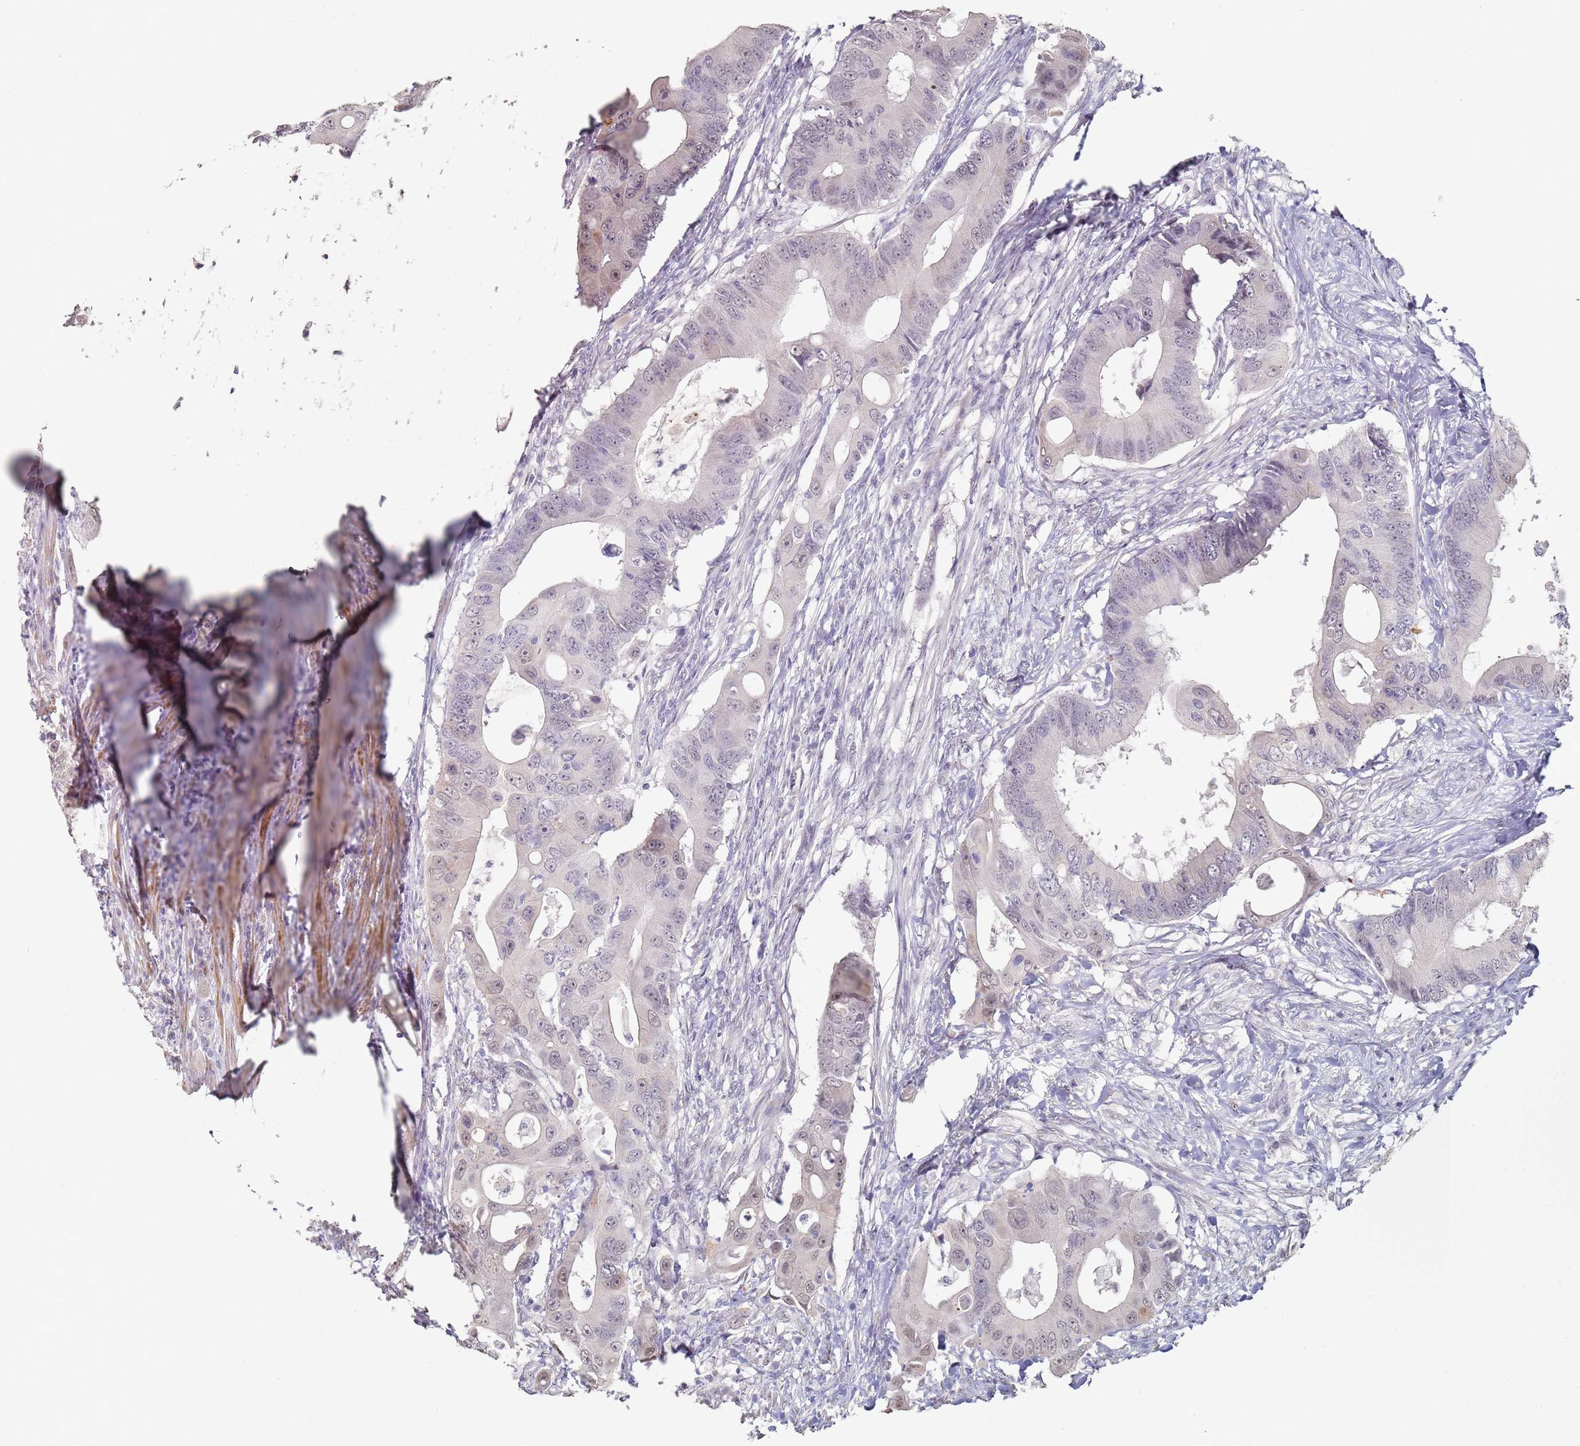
{"staining": {"intensity": "weak", "quantity": "<25%", "location": "nuclear"}, "tissue": "colorectal cancer", "cell_type": "Tumor cells", "image_type": "cancer", "snomed": [{"axis": "morphology", "description": "Adenocarcinoma, NOS"}, {"axis": "topography", "description": "Colon"}], "caption": "Tumor cells show no significant protein staining in colorectal cancer (adenocarcinoma).", "gene": "DNAH11", "patient": {"sex": "male", "age": 71}}